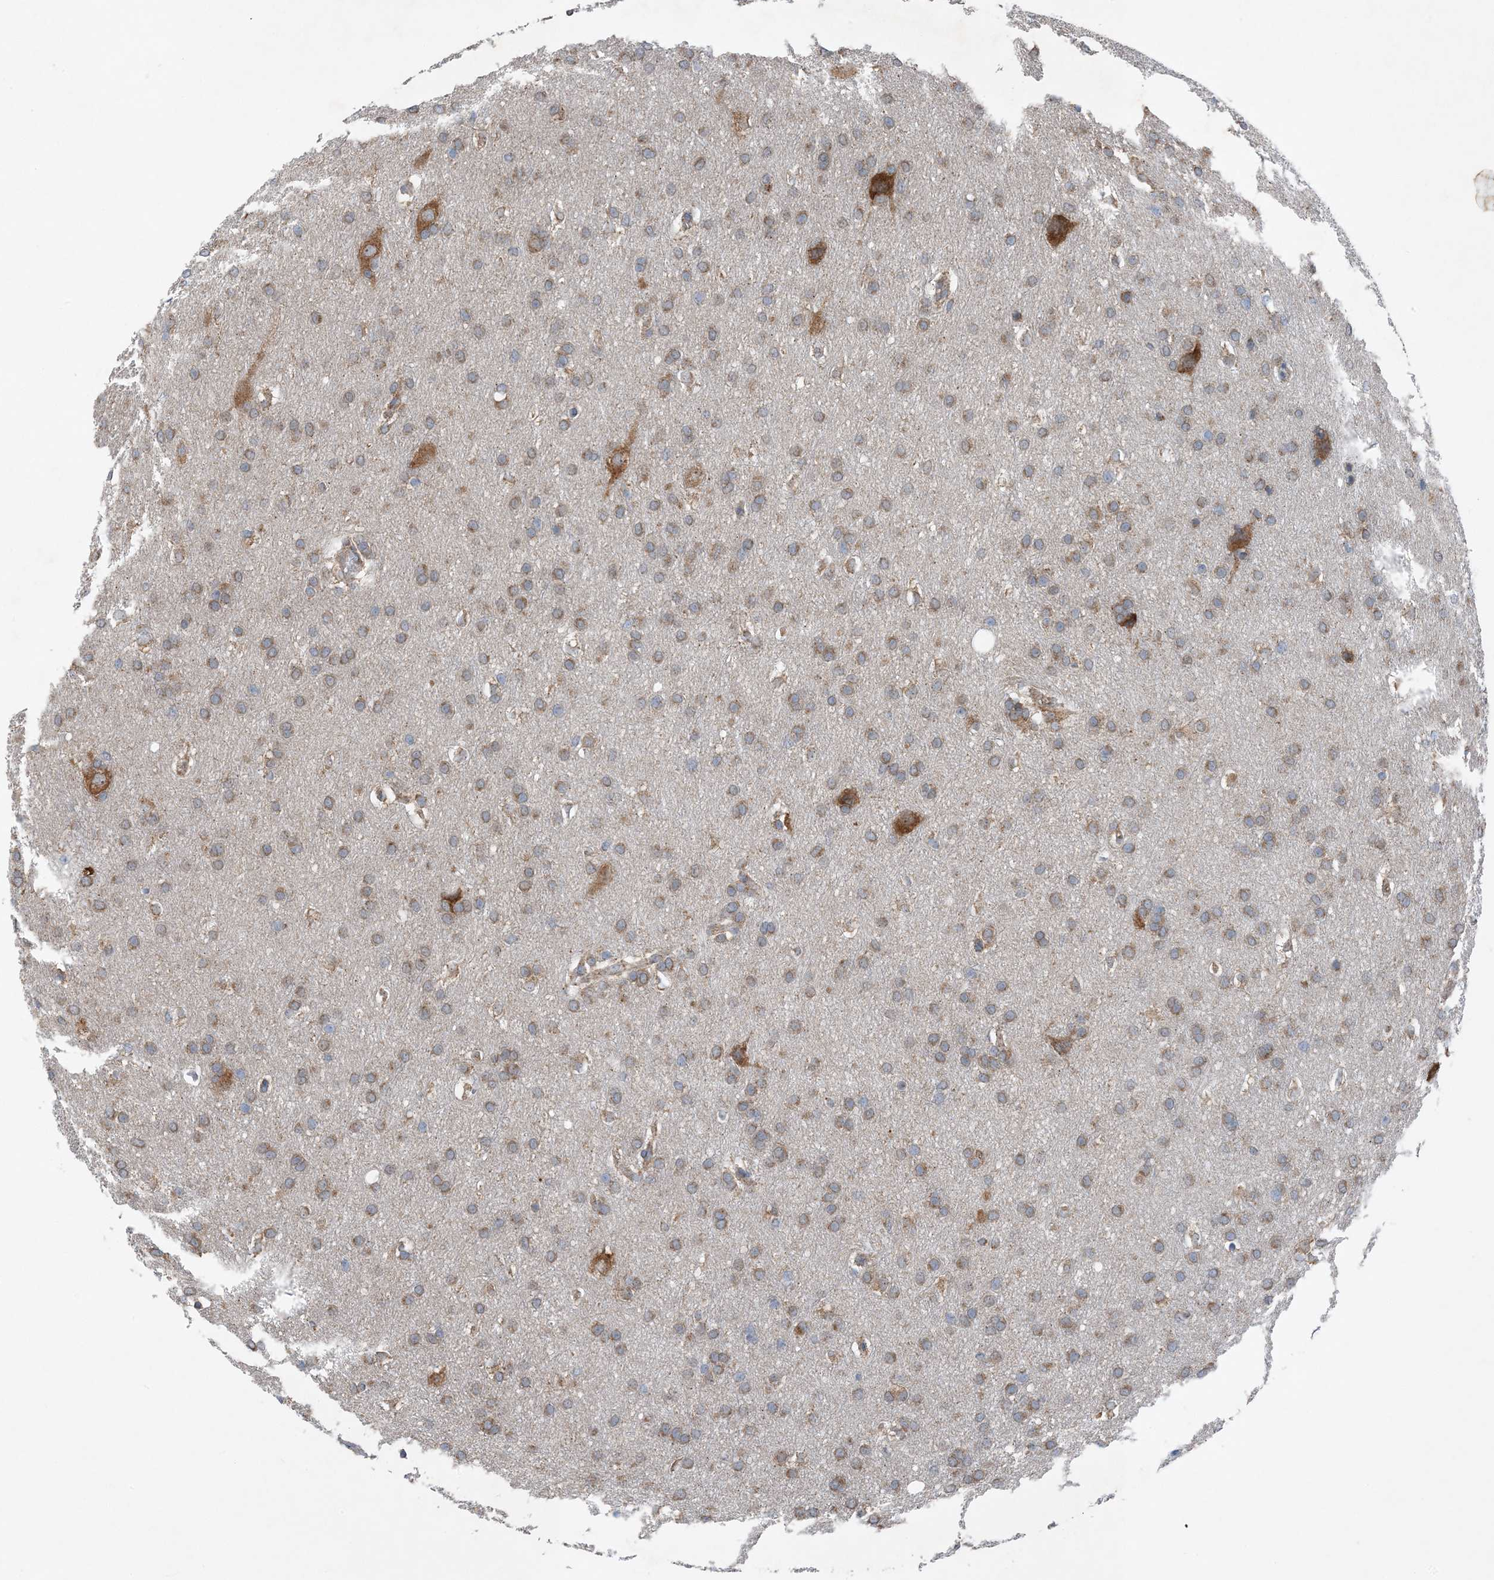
{"staining": {"intensity": "moderate", "quantity": ">75%", "location": "cytoplasmic/membranous"}, "tissue": "glioma", "cell_type": "Tumor cells", "image_type": "cancer", "snomed": [{"axis": "morphology", "description": "Glioma, malignant, Low grade"}, {"axis": "topography", "description": "Brain"}], "caption": "Tumor cells display medium levels of moderate cytoplasmic/membranous positivity in about >75% of cells in human glioma. (DAB IHC with brightfield microscopy, high magnification).", "gene": "DHX30", "patient": {"sex": "female", "age": 37}}